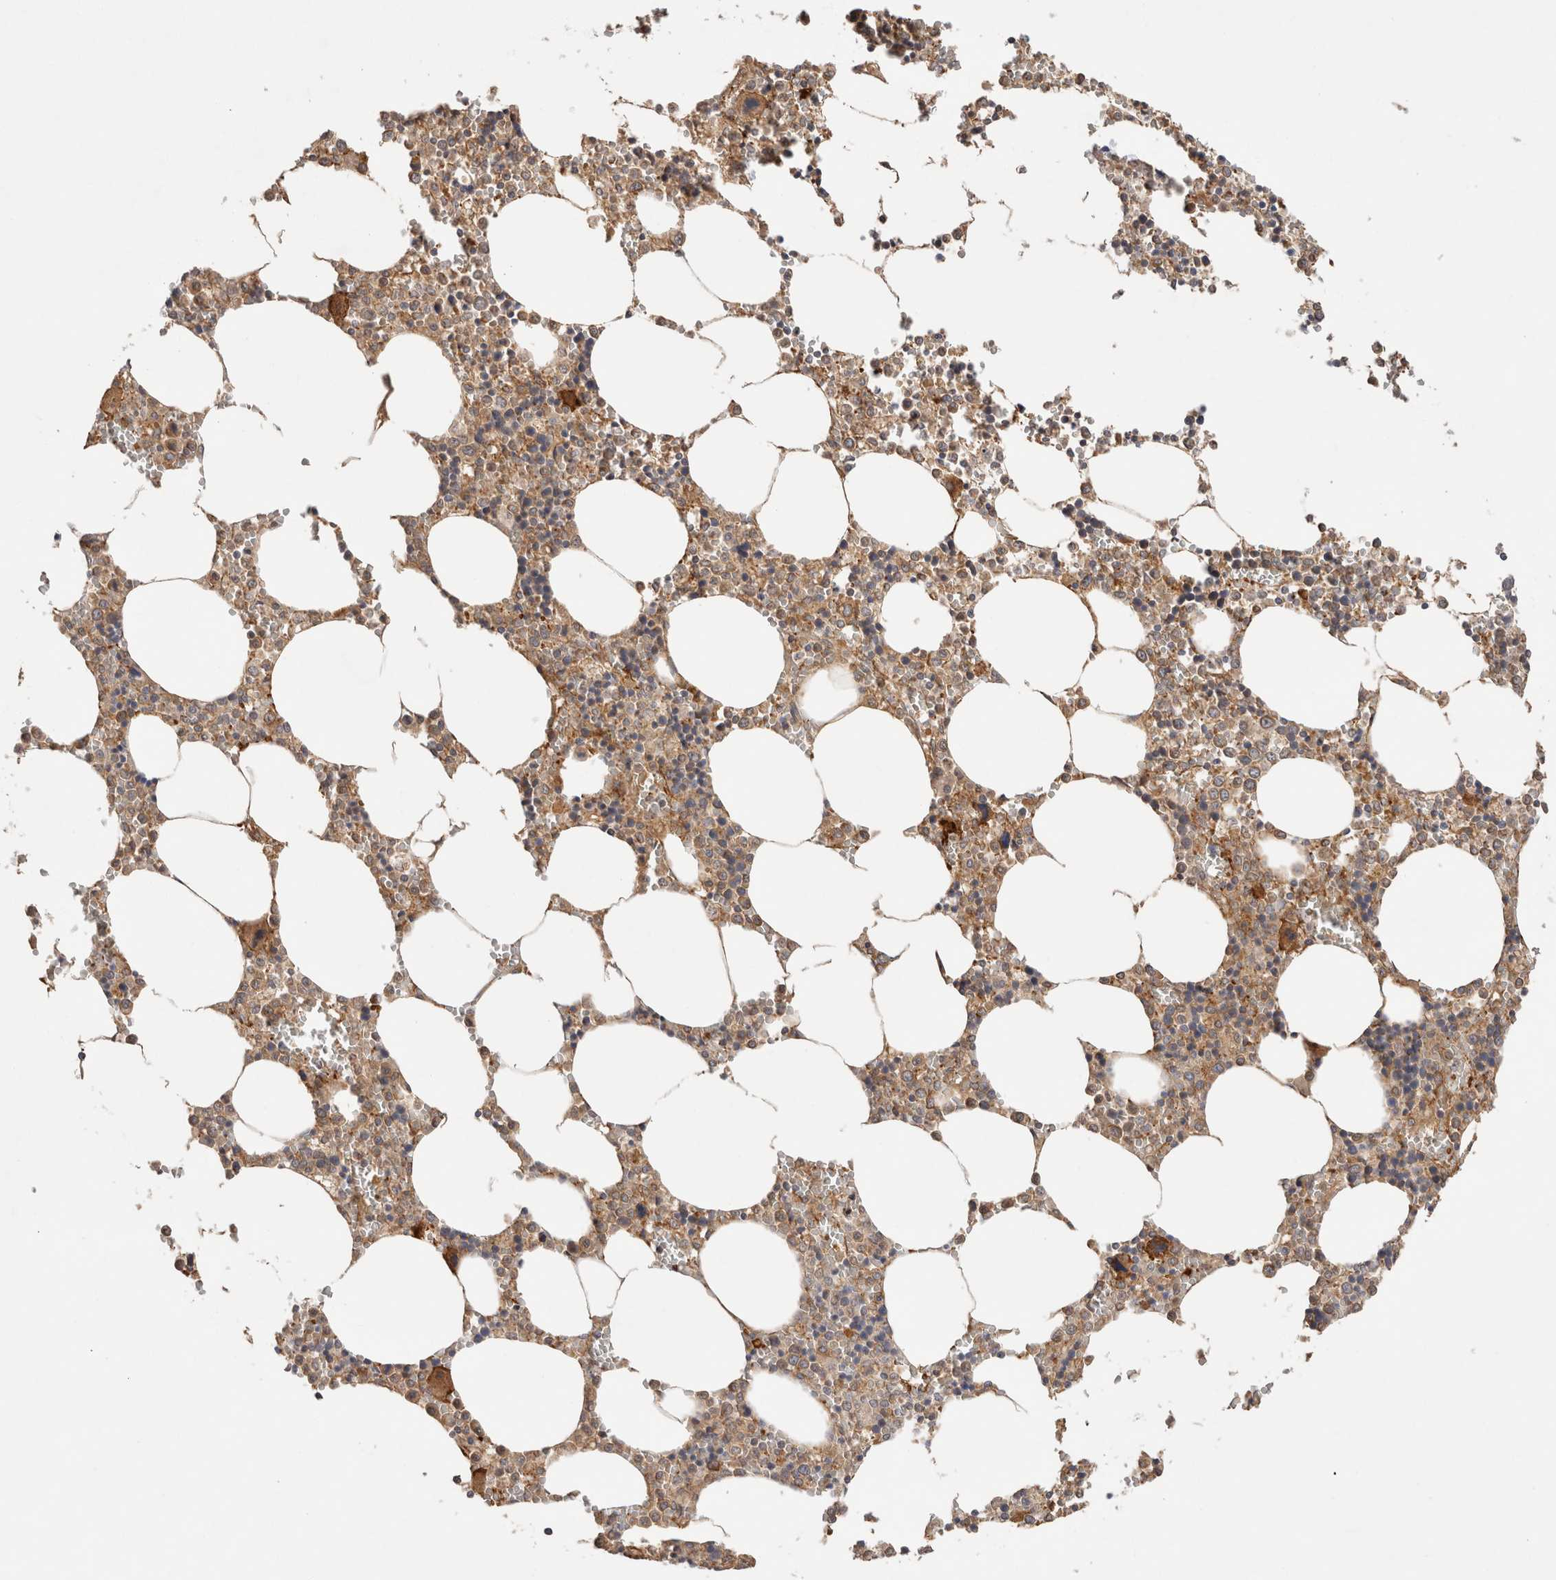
{"staining": {"intensity": "strong", "quantity": "<25%", "location": "cytoplasmic/membranous"}, "tissue": "bone marrow", "cell_type": "Hematopoietic cells", "image_type": "normal", "snomed": [{"axis": "morphology", "description": "Normal tissue, NOS"}, {"axis": "topography", "description": "Bone marrow"}], "caption": "Immunohistochemical staining of unremarkable human bone marrow demonstrates <25% levels of strong cytoplasmic/membranous protein positivity in approximately <25% of hematopoietic cells. The protein is shown in brown color, while the nuclei are stained blue.", "gene": "C8orf44", "patient": {"sex": "male", "age": 70}}